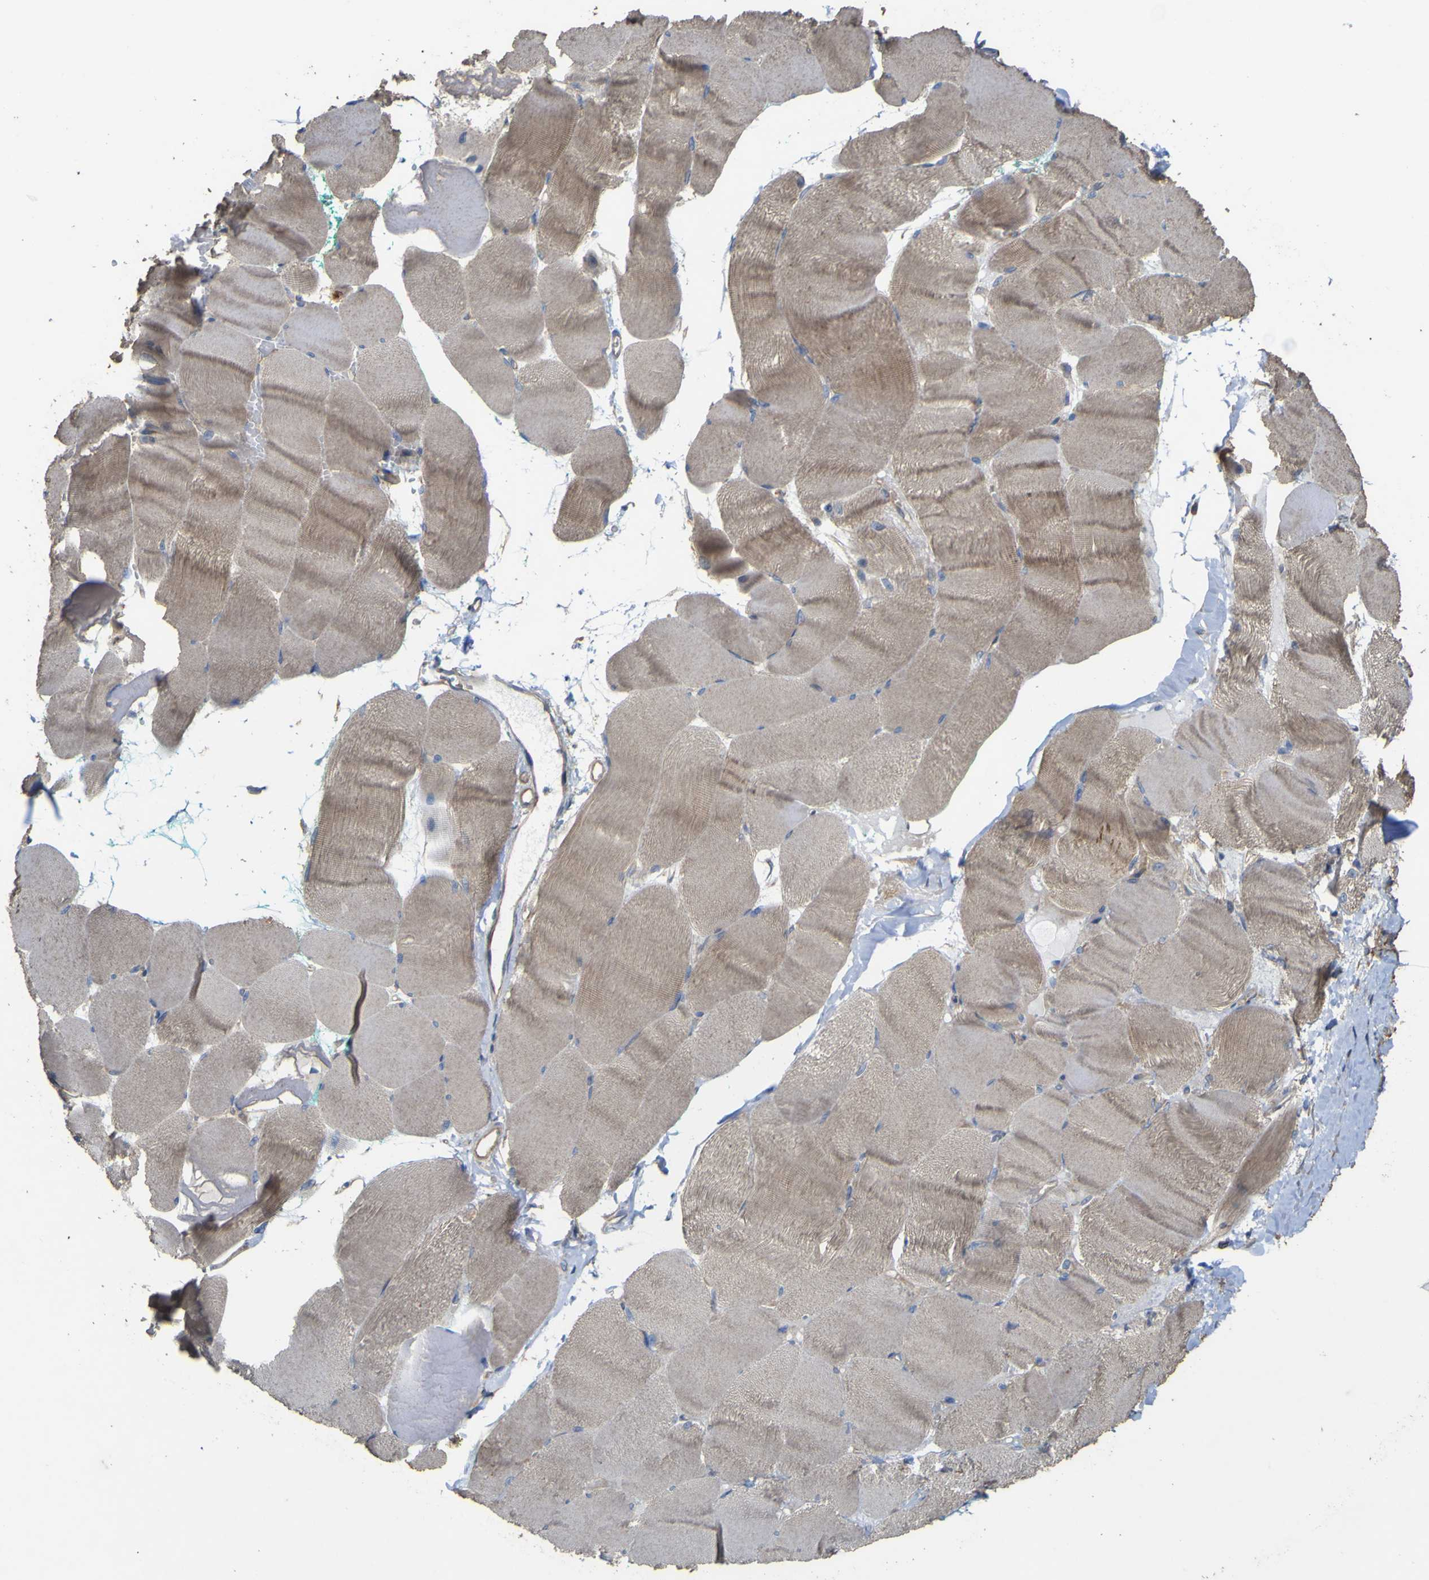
{"staining": {"intensity": "moderate", "quantity": ">75%", "location": "cytoplasmic/membranous"}, "tissue": "skeletal muscle", "cell_type": "Myocytes", "image_type": "normal", "snomed": [{"axis": "morphology", "description": "Normal tissue, NOS"}, {"axis": "morphology", "description": "Squamous cell carcinoma, NOS"}, {"axis": "topography", "description": "Skeletal muscle"}], "caption": "Myocytes show medium levels of moderate cytoplasmic/membranous staining in about >75% of cells in unremarkable skeletal muscle.", "gene": "TNFSF15", "patient": {"sex": "male", "age": 51}}